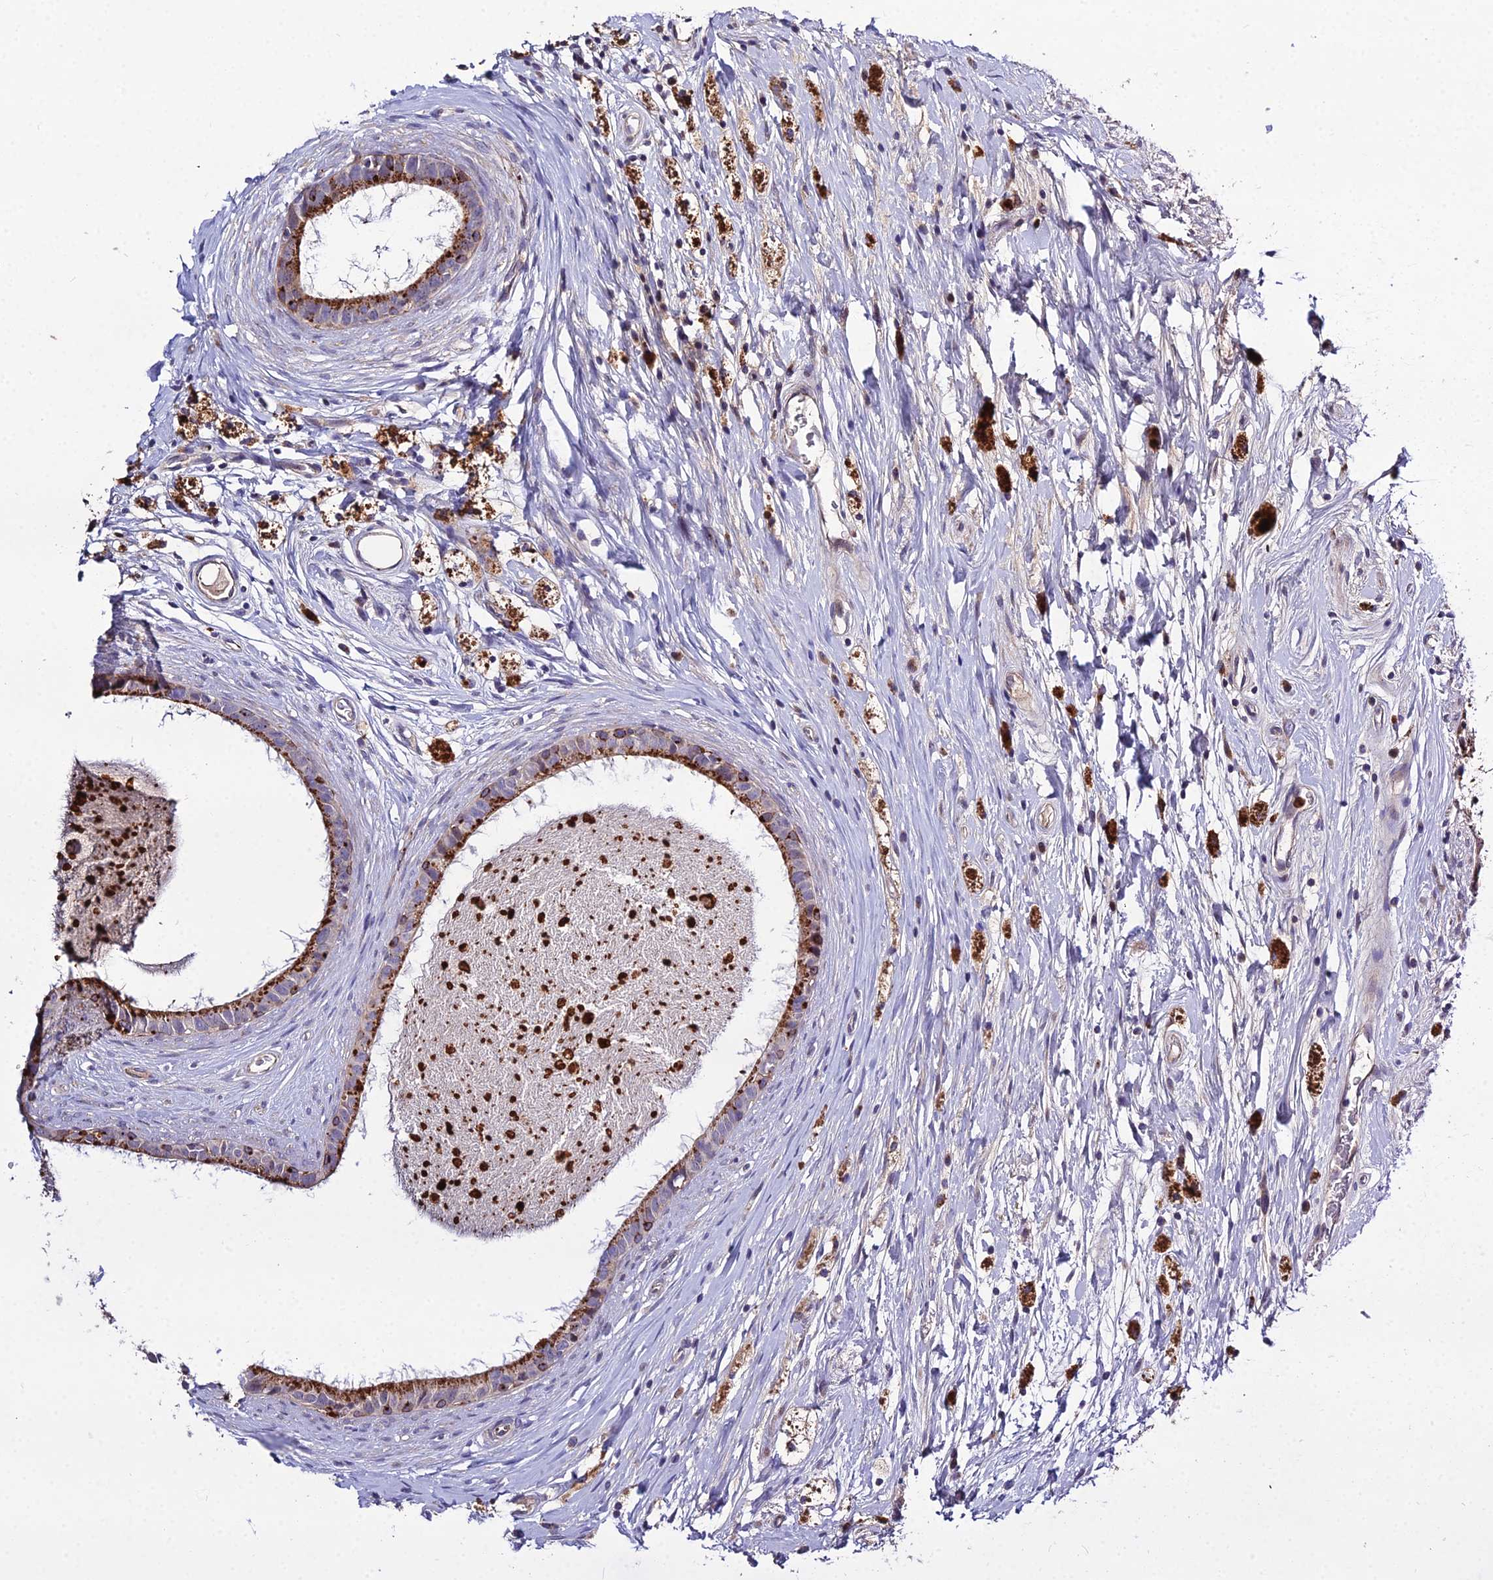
{"staining": {"intensity": "strong", "quantity": "25%-75%", "location": "cytoplasmic/membranous"}, "tissue": "epididymis", "cell_type": "Glandular cells", "image_type": "normal", "snomed": [{"axis": "morphology", "description": "Normal tissue, NOS"}, {"axis": "topography", "description": "Epididymis"}], "caption": "Epididymis stained with a brown dye exhibits strong cytoplasmic/membranous positive expression in about 25%-75% of glandular cells.", "gene": "EID2", "patient": {"sex": "male", "age": 80}}